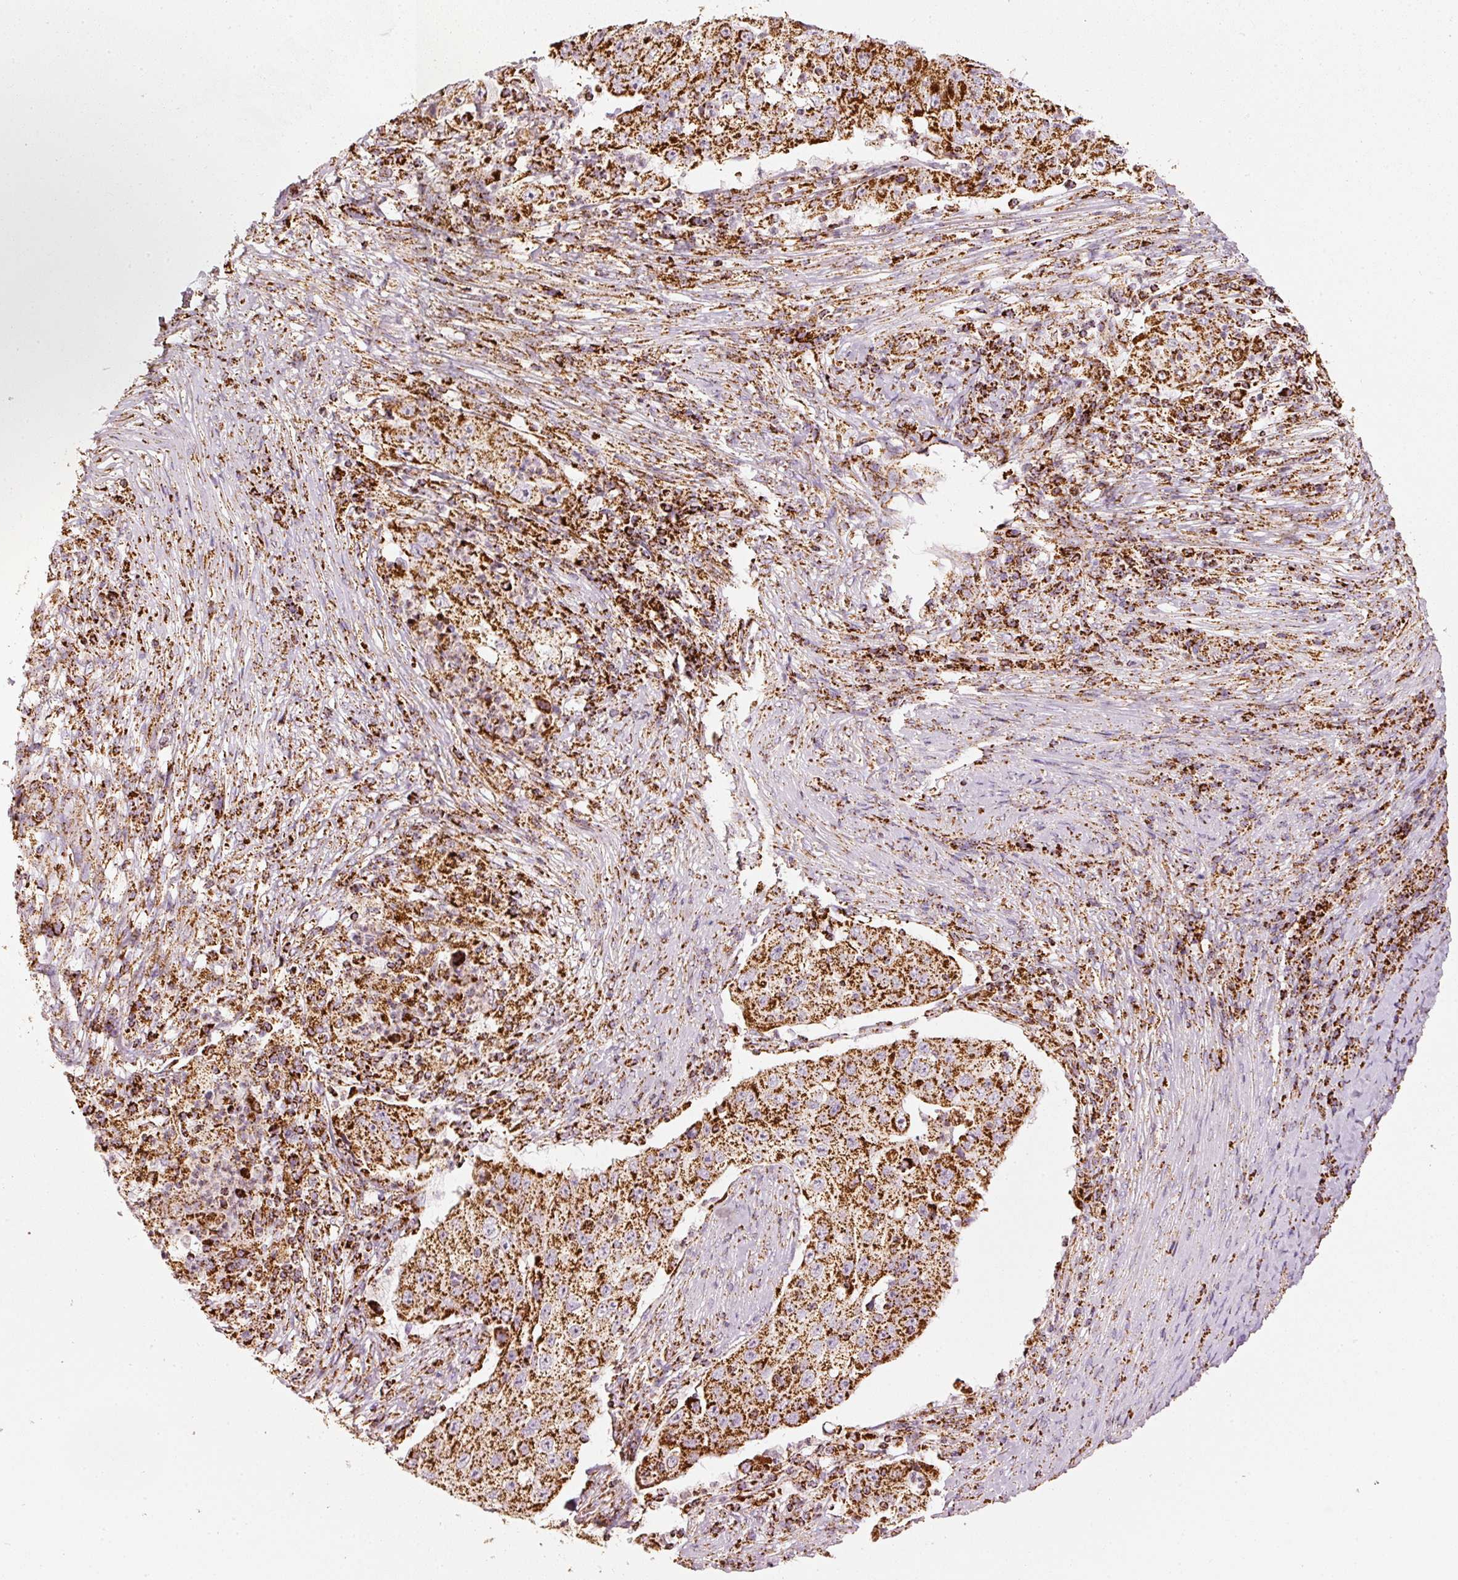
{"staining": {"intensity": "strong", "quantity": ">75%", "location": "cytoplasmic/membranous"}, "tissue": "lung cancer", "cell_type": "Tumor cells", "image_type": "cancer", "snomed": [{"axis": "morphology", "description": "Squamous cell carcinoma, NOS"}, {"axis": "topography", "description": "Lung"}], "caption": "DAB (3,3'-diaminobenzidine) immunohistochemical staining of lung cancer shows strong cytoplasmic/membranous protein staining in about >75% of tumor cells.", "gene": "UQCRC1", "patient": {"sex": "male", "age": 64}}